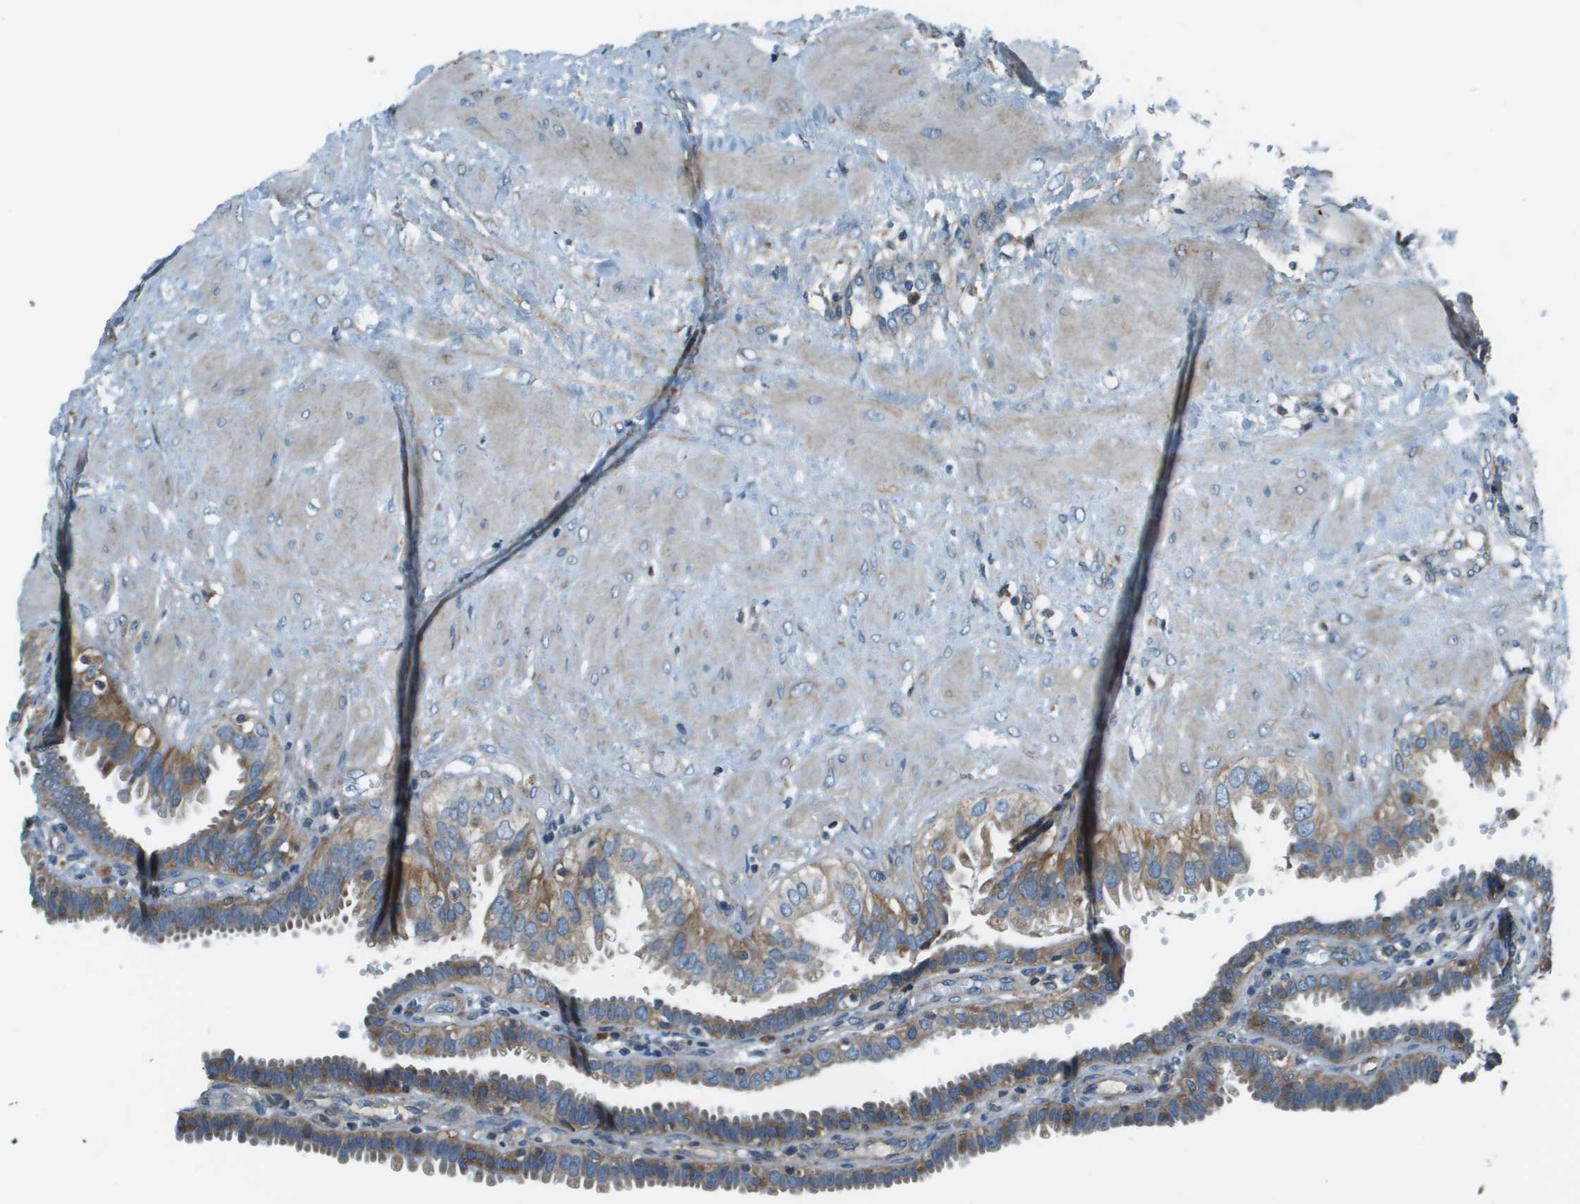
{"staining": {"intensity": "moderate", "quantity": ">75%", "location": "cytoplasmic/membranous"}, "tissue": "fallopian tube", "cell_type": "Glandular cells", "image_type": "normal", "snomed": [{"axis": "morphology", "description": "Normal tissue, NOS"}, {"axis": "topography", "description": "Fallopian tube"}, {"axis": "topography", "description": "Placenta"}], "caption": "This histopathology image demonstrates IHC staining of unremarkable human fallopian tube, with medium moderate cytoplasmic/membranous expression in approximately >75% of glandular cells.", "gene": "TMEM51", "patient": {"sex": "female", "age": 34}}